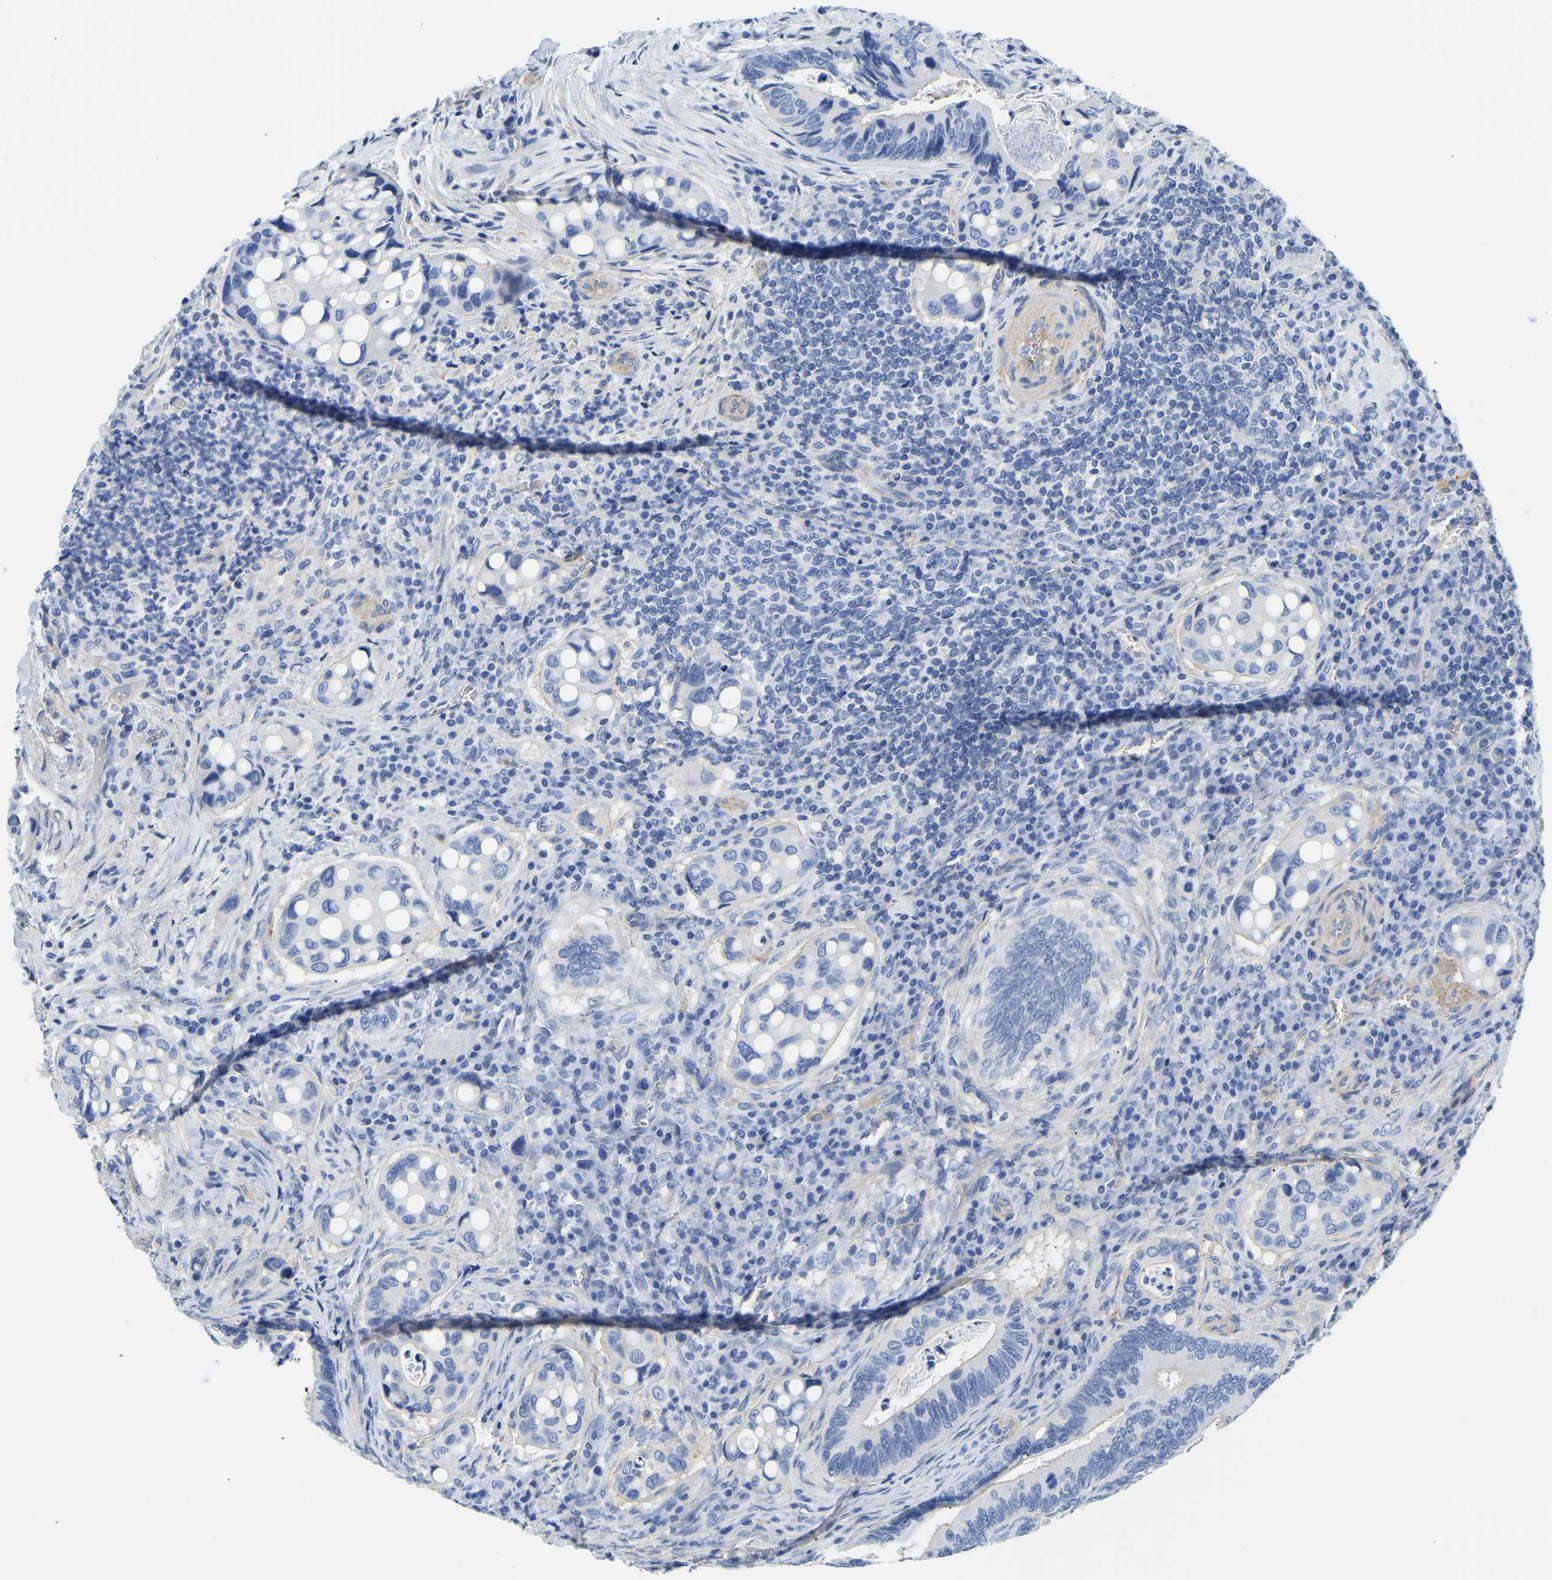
{"staining": {"intensity": "negative", "quantity": "none", "location": "none"}, "tissue": "colorectal cancer", "cell_type": "Tumor cells", "image_type": "cancer", "snomed": [{"axis": "morphology", "description": "Inflammation, NOS"}, {"axis": "morphology", "description": "Adenocarcinoma, NOS"}, {"axis": "topography", "description": "Colon"}], "caption": "Tumor cells show no significant protein staining in colorectal adenocarcinoma. The staining was performed using DAB to visualize the protein expression in brown, while the nuclei were stained in blue with hematoxylin (Magnification: 20x).", "gene": "UPK3A", "patient": {"sex": "male", "age": 72}}